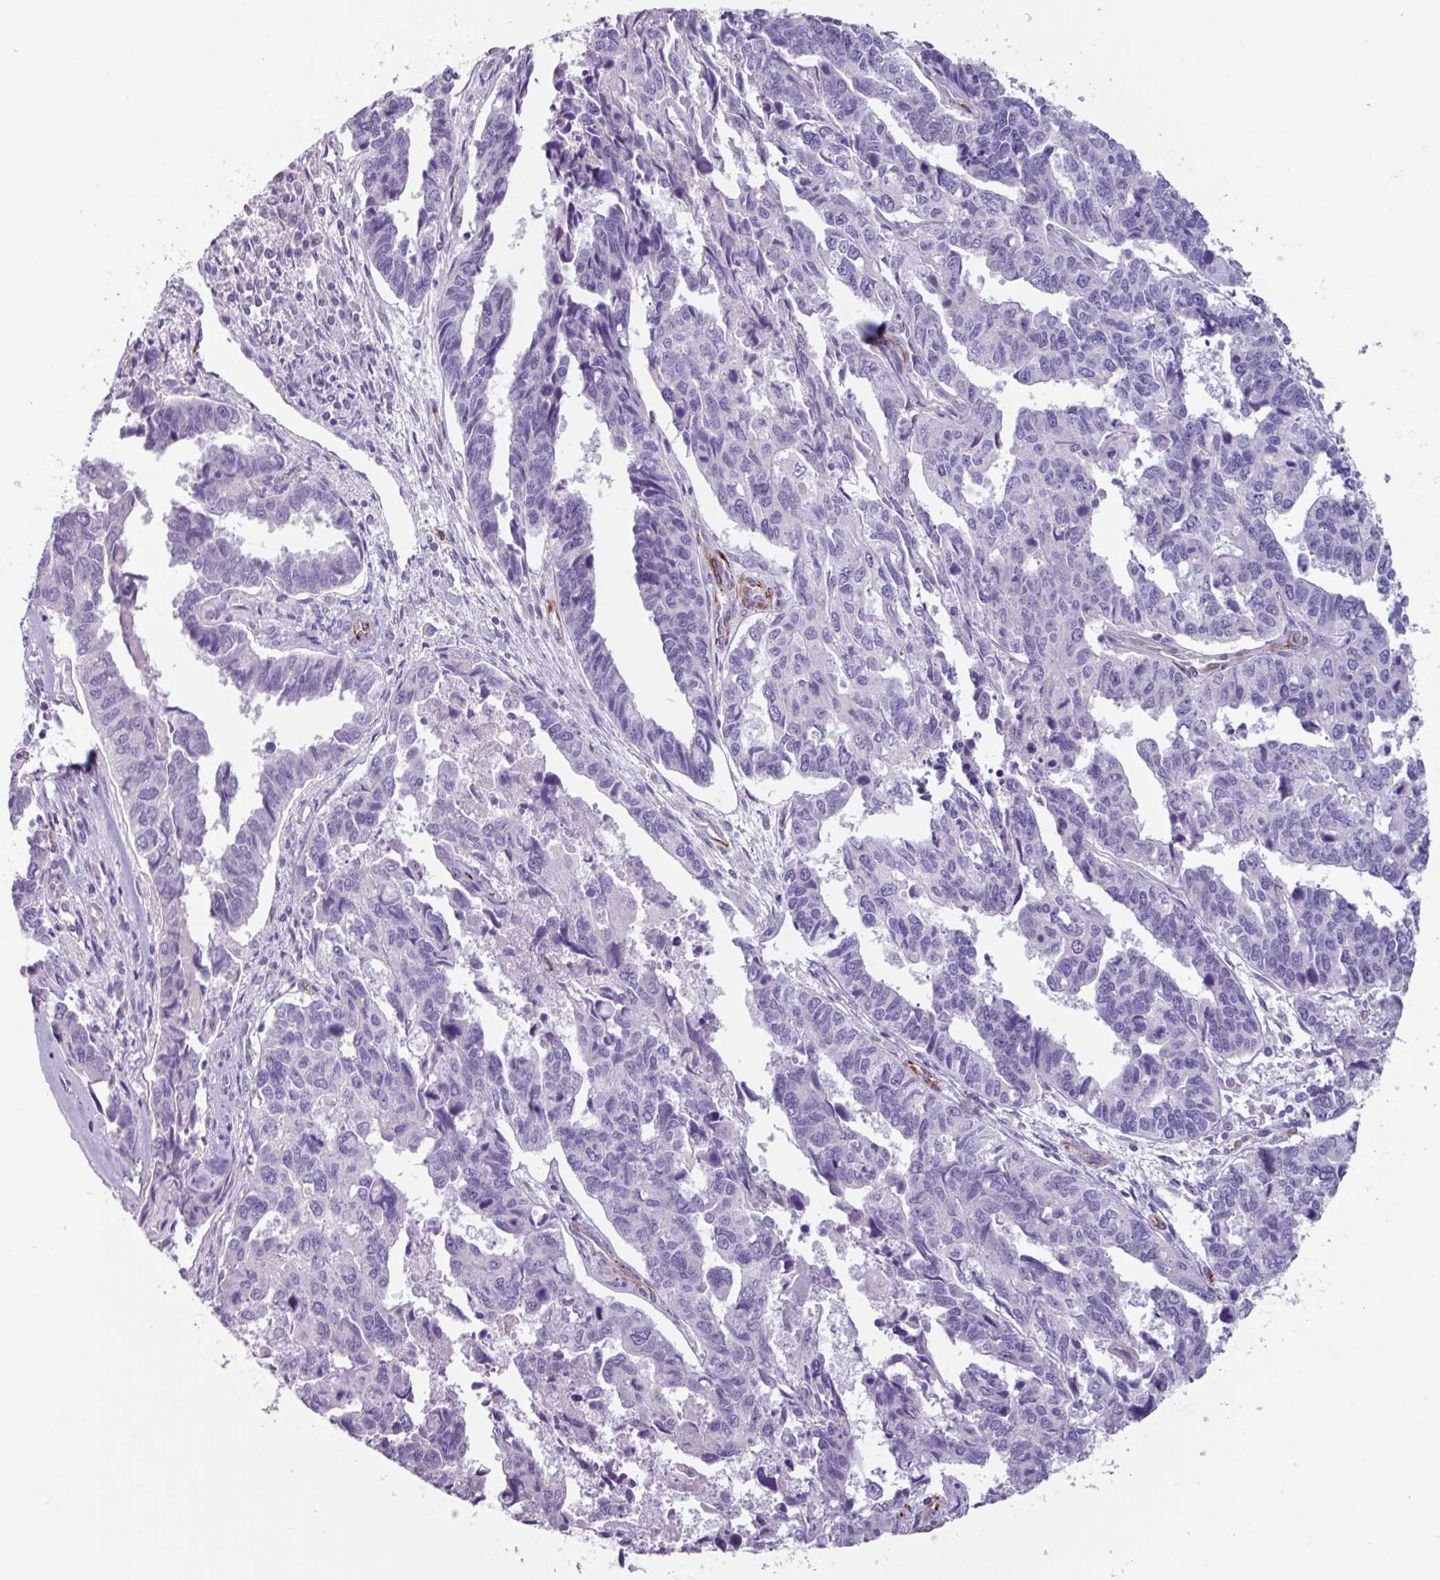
{"staining": {"intensity": "negative", "quantity": "none", "location": "none"}, "tissue": "endometrial cancer", "cell_type": "Tumor cells", "image_type": "cancer", "snomed": [{"axis": "morphology", "description": "Adenocarcinoma, NOS"}, {"axis": "topography", "description": "Endometrium"}], "caption": "Image shows no protein expression in tumor cells of endometrial cancer tissue. Brightfield microscopy of immunohistochemistry (IHC) stained with DAB (3,3'-diaminobenzidine) (brown) and hematoxylin (blue), captured at high magnification.", "gene": "BTD", "patient": {"sex": "female", "age": 73}}